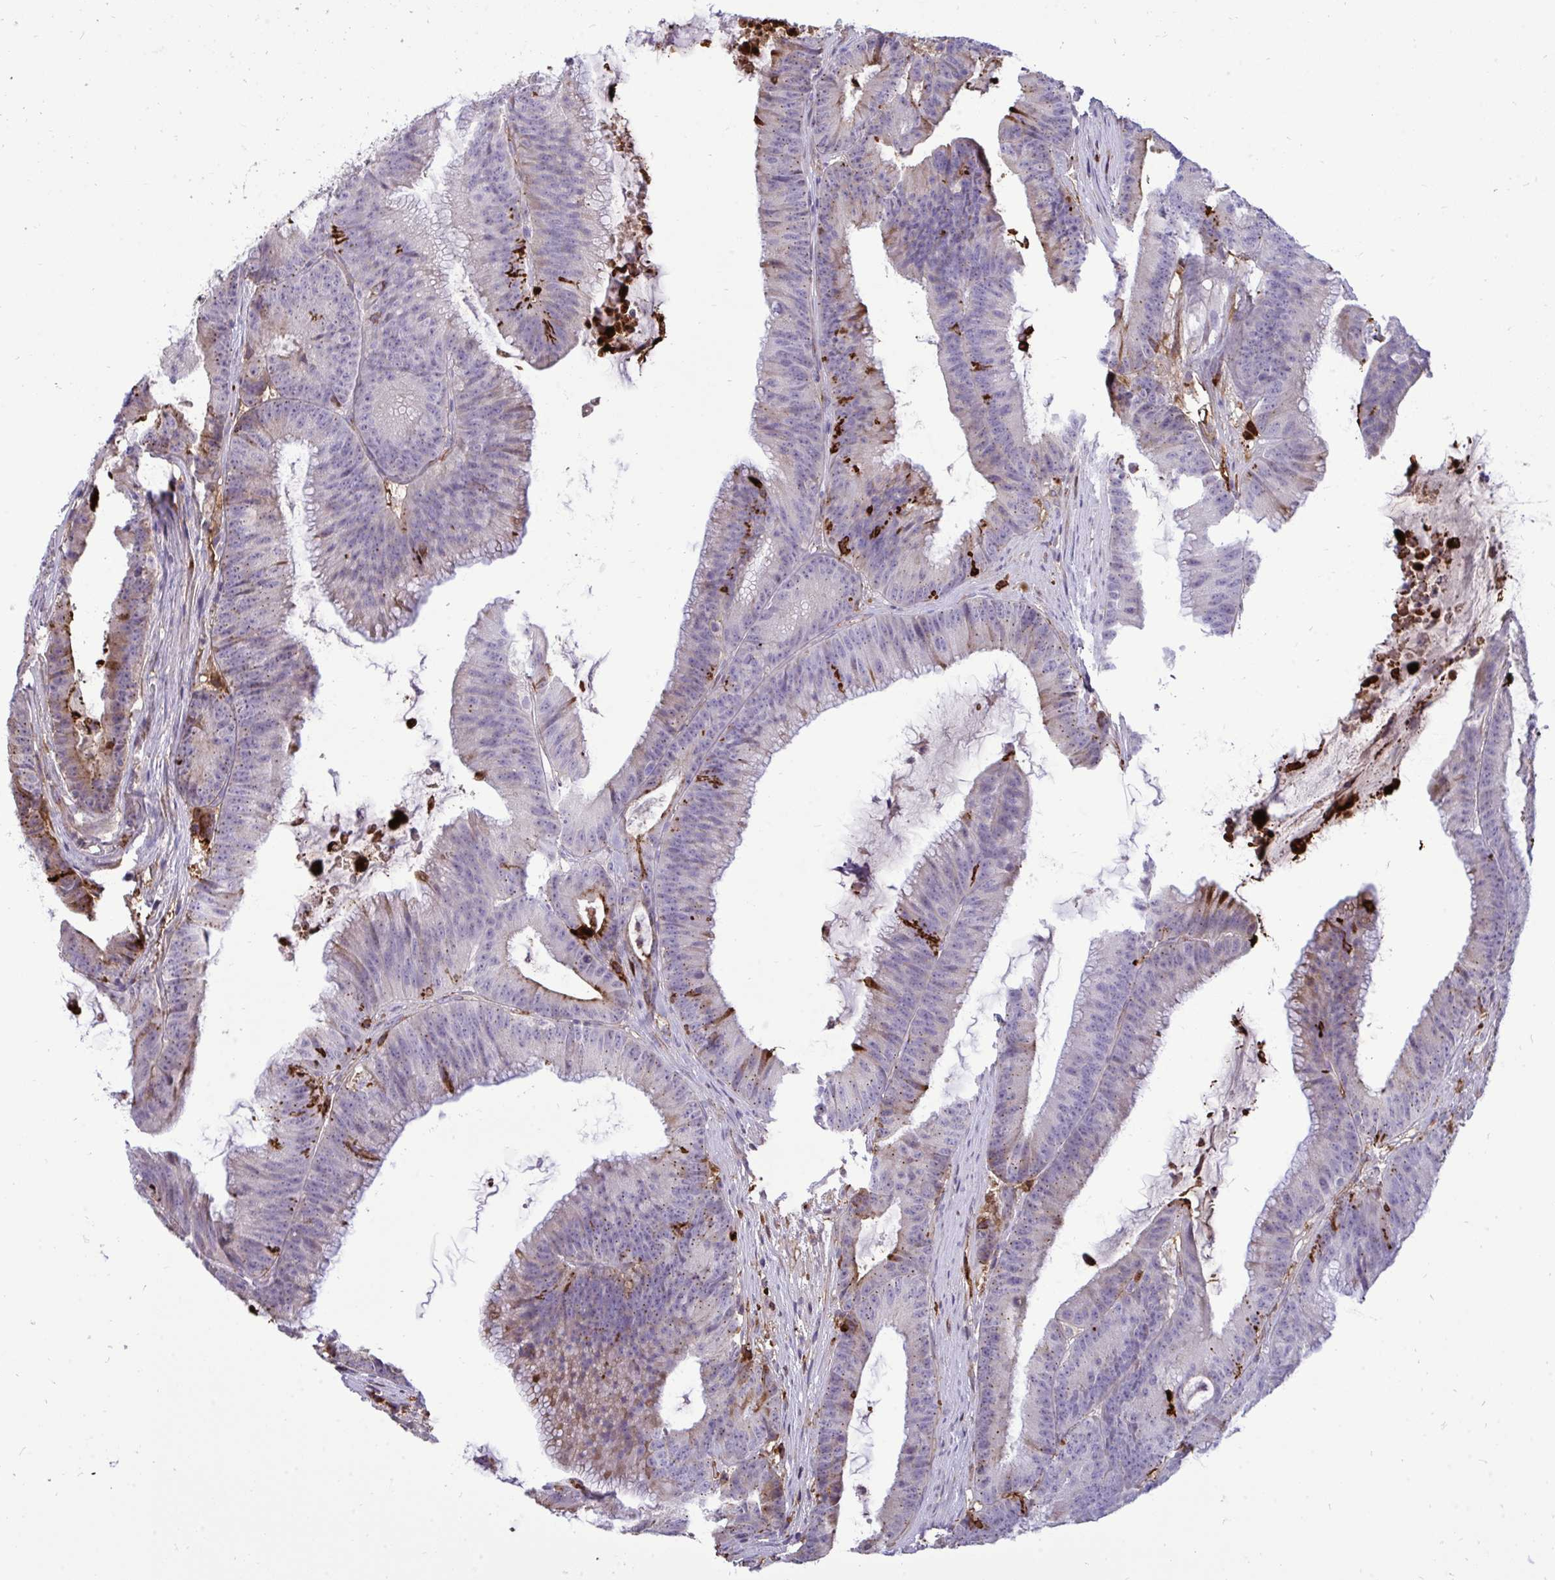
{"staining": {"intensity": "moderate", "quantity": "<25%", "location": "cytoplasmic/membranous"}, "tissue": "colorectal cancer", "cell_type": "Tumor cells", "image_type": "cancer", "snomed": [{"axis": "morphology", "description": "Adenocarcinoma, NOS"}, {"axis": "topography", "description": "Colon"}], "caption": "IHC of human colorectal cancer shows low levels of moderate cytoplasmic/membranous expression in approximately <25% of tumor cells.", "gene": "F2", "patient": {"sex": "female", "age": 78}}